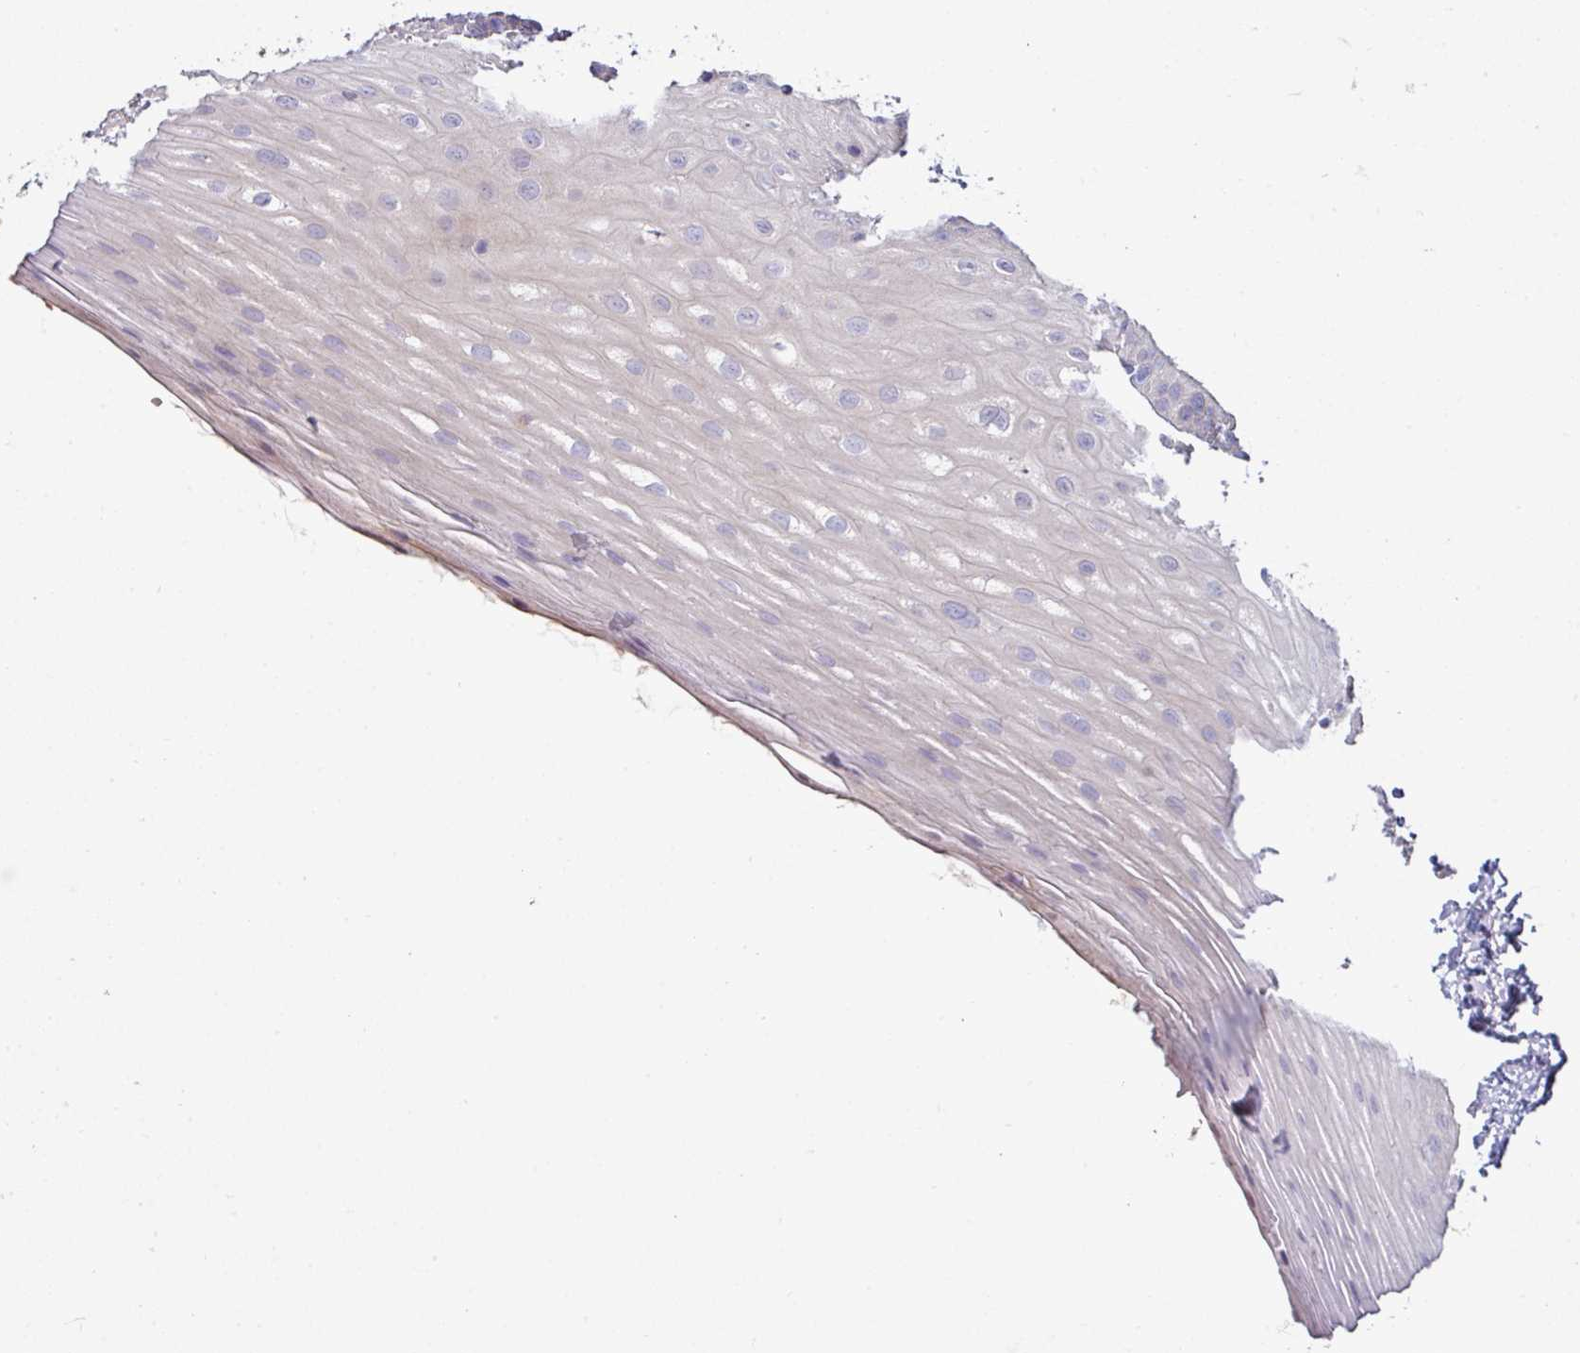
{"staining": {"intensity": "negative", "quantity": "none", "location": "none"}, "tissue": "oral mucosa", "cell_type": "Squamous epithelial cells", "image_type": "normal", "snomed": [{"axis": "morphology", "description": "Normal tissue, NOS"}, {"axis": "topography", "description": "Oral tissue"}], "caption": "This is an immunohistochemistry photomicrograph of benign human oral mucosa. There is no staining in squamous epithelial cells.", "gene": "SLAMF6", "patient": {"sex": "female", "age": 67}}